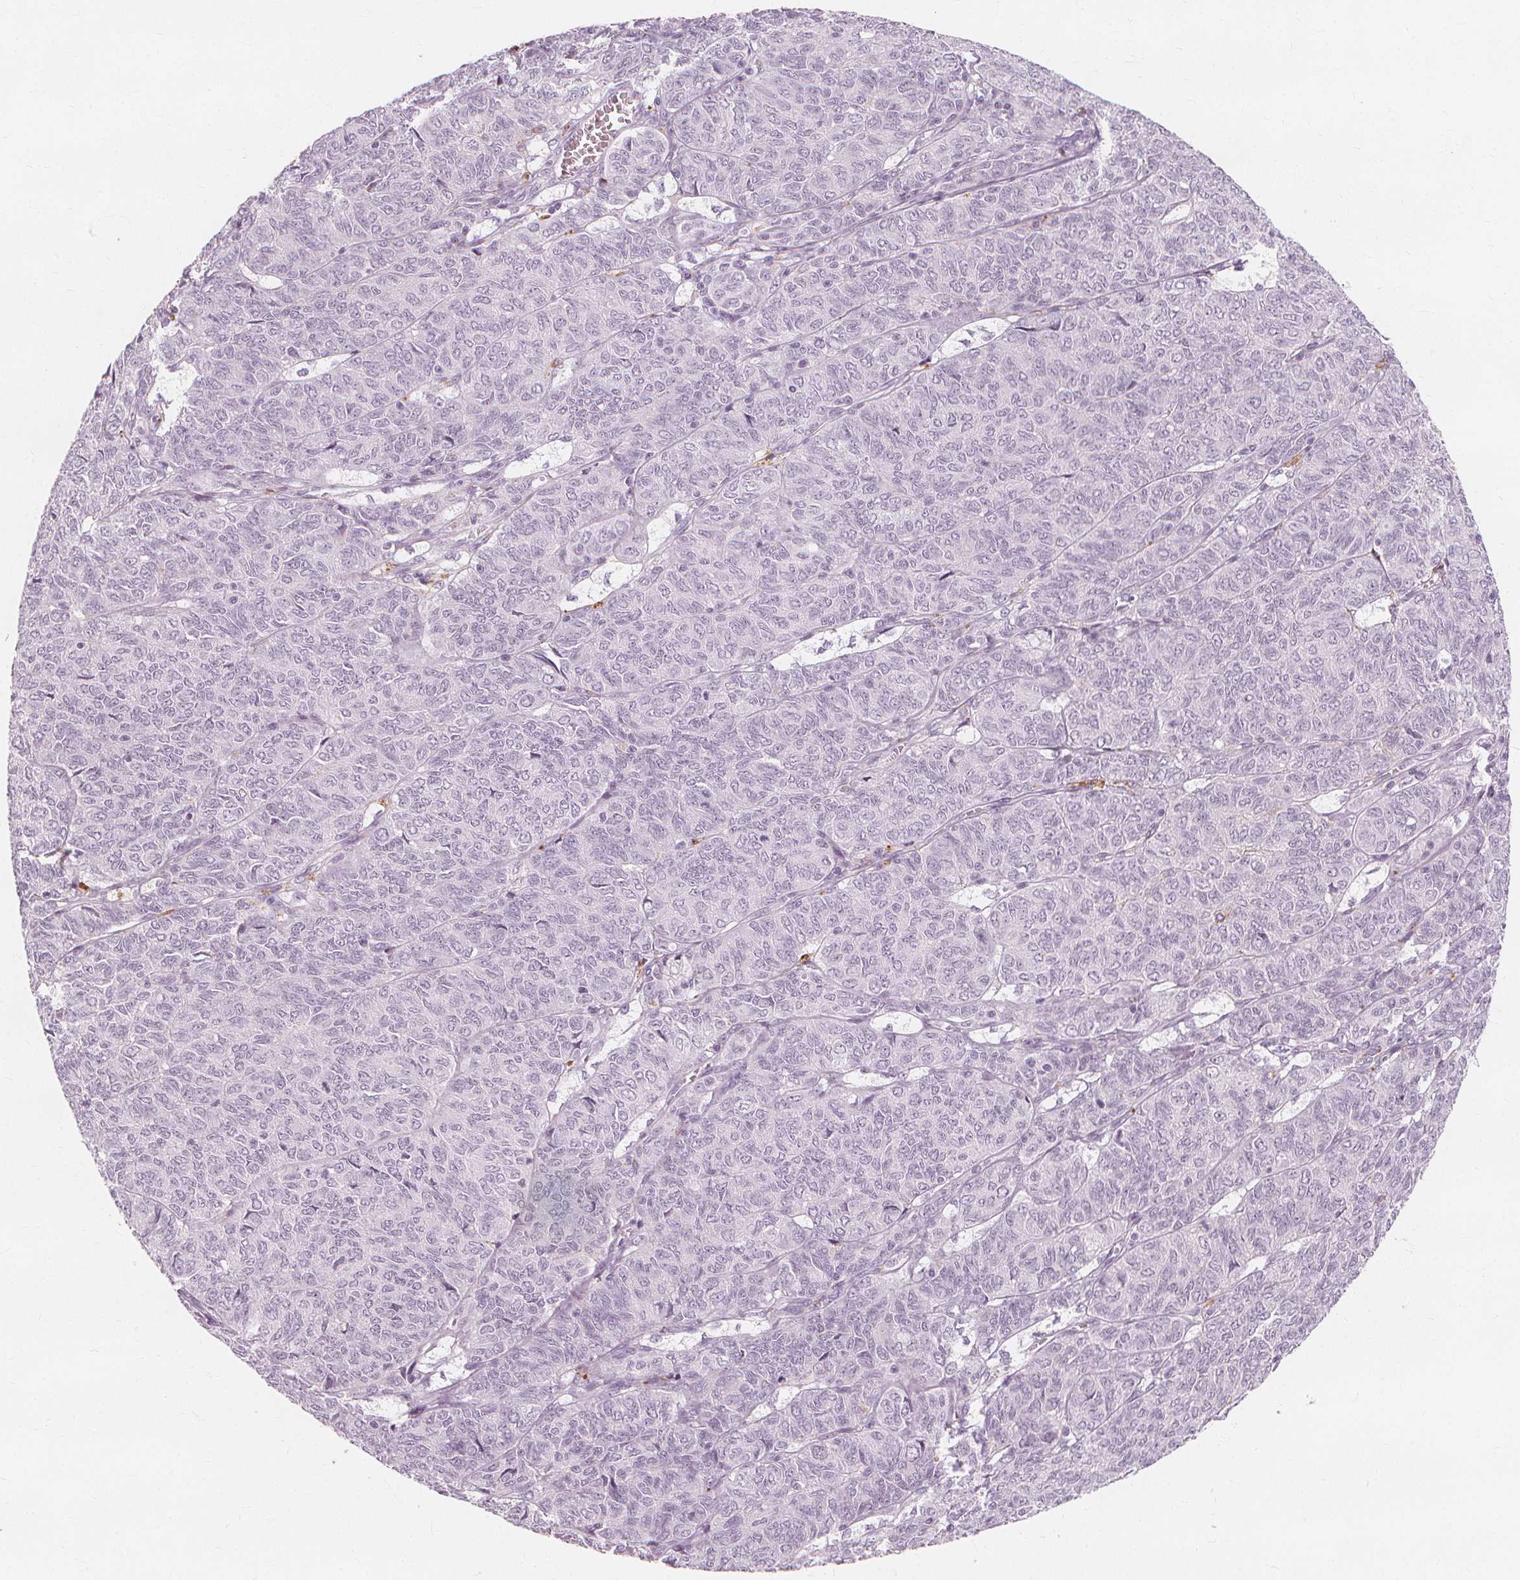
{"staining": {"intensity": "negative", "quantity": "none", "location": "none"}, "tissue": "ovarian cancer", "cell_type": "Tumor cells", "image_type": "cancer", "snomed": [{"axis": "morphology", "description": "Carcinoma, endometroid"}, {"axis": "topography", "description": "Ovary"}], "caption": "The micrograph shows no staining of tumor cells in ovarian endometroid carcinoma.", "gene": "TFF1", "patient": {"sex": "female", "age": 80}}